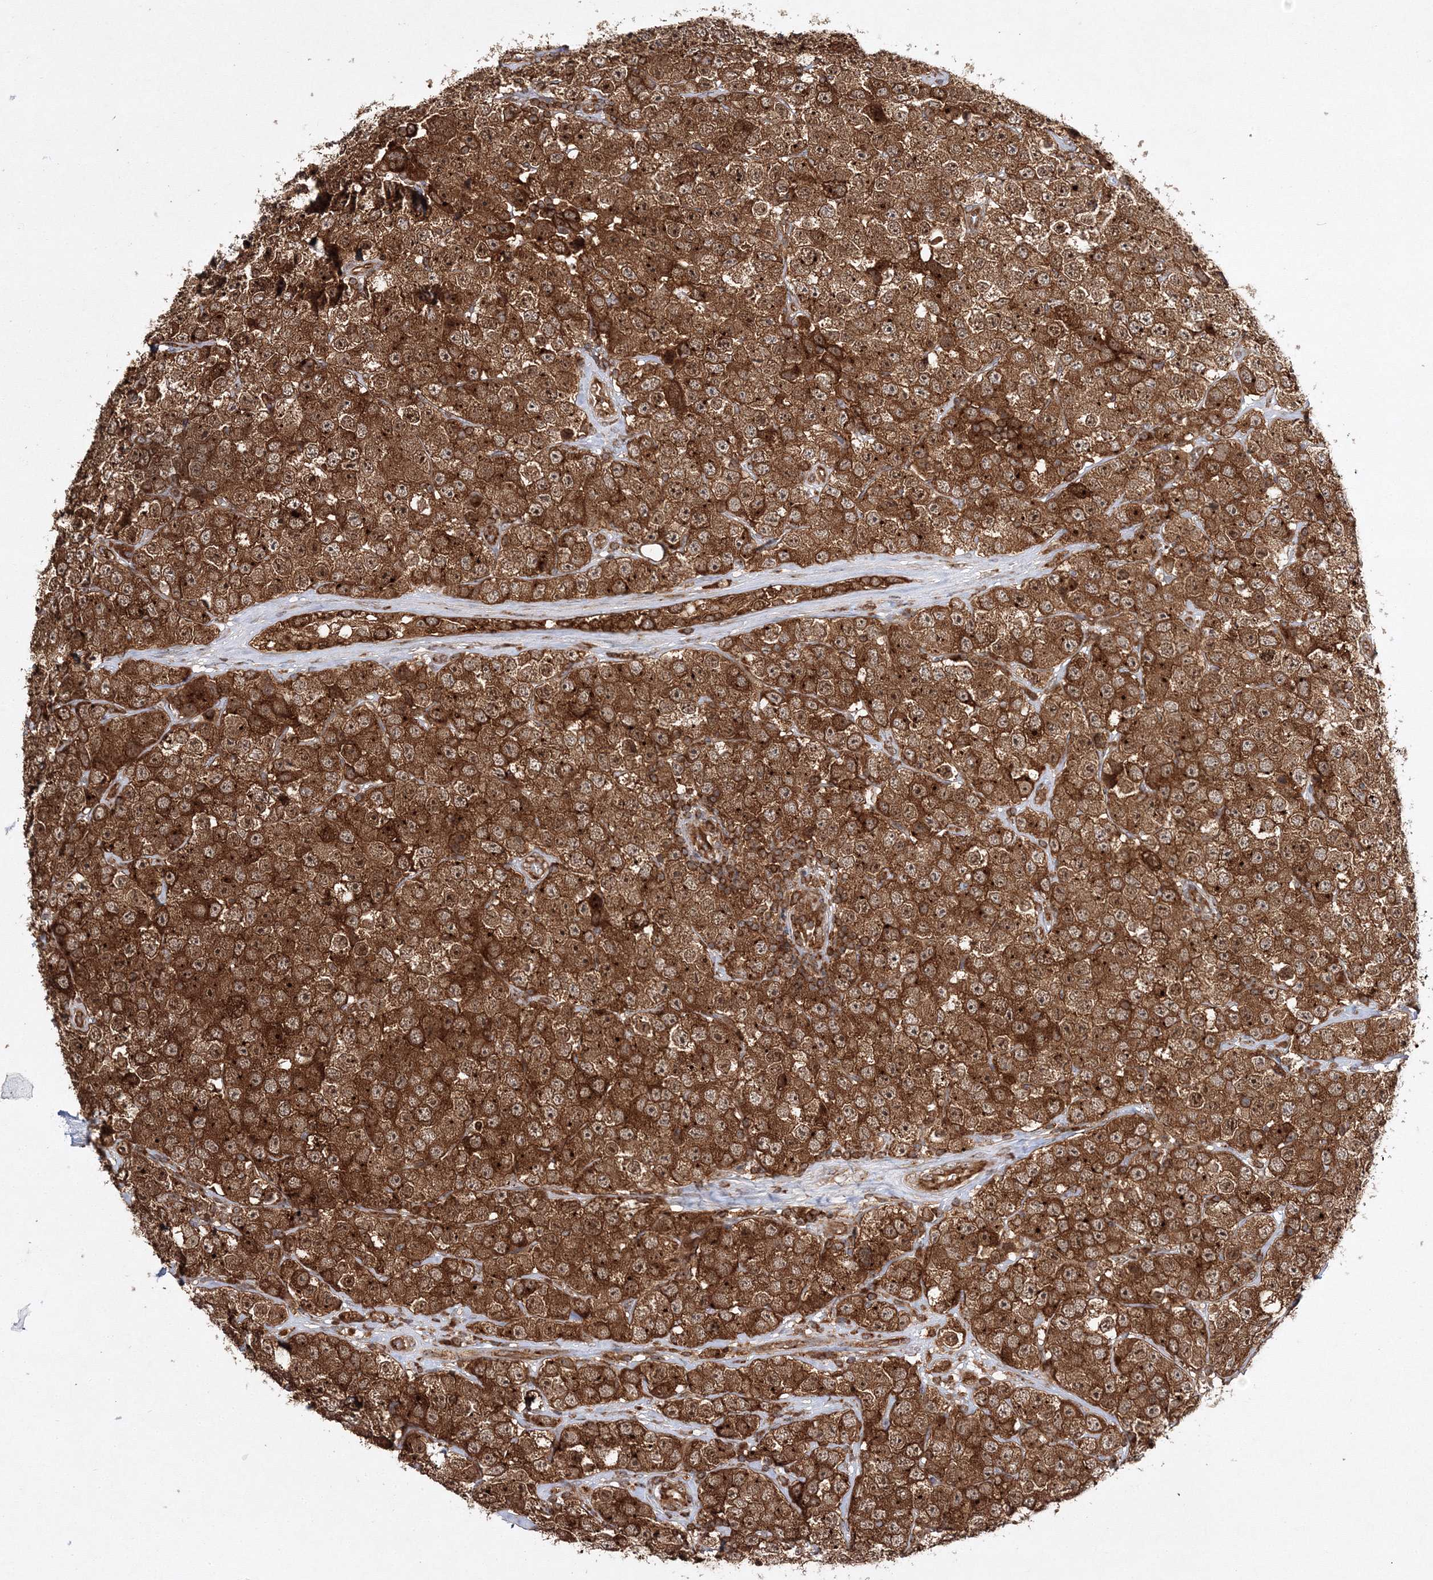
{"staining": {"intensity": "strong", "quantity": ">75%", "location": "cytoplasmic/membranous"}, "tissue": "testis cancer", "cell_type": "Tumor cells", "image_type": "cancer", "snomed": [{"axis": "morphology", "description": "Seminoma, NOS"}, {"axis": "topography", "description": "Testis"}], "caption": "Brown immunohistochemical staining in testis cancer exhibits strong cytoplasmic/membranous positivity in approximately >75% of tumor cells.", "gene": "WDR37", "patient": {"sex": "male", "age": 28}}